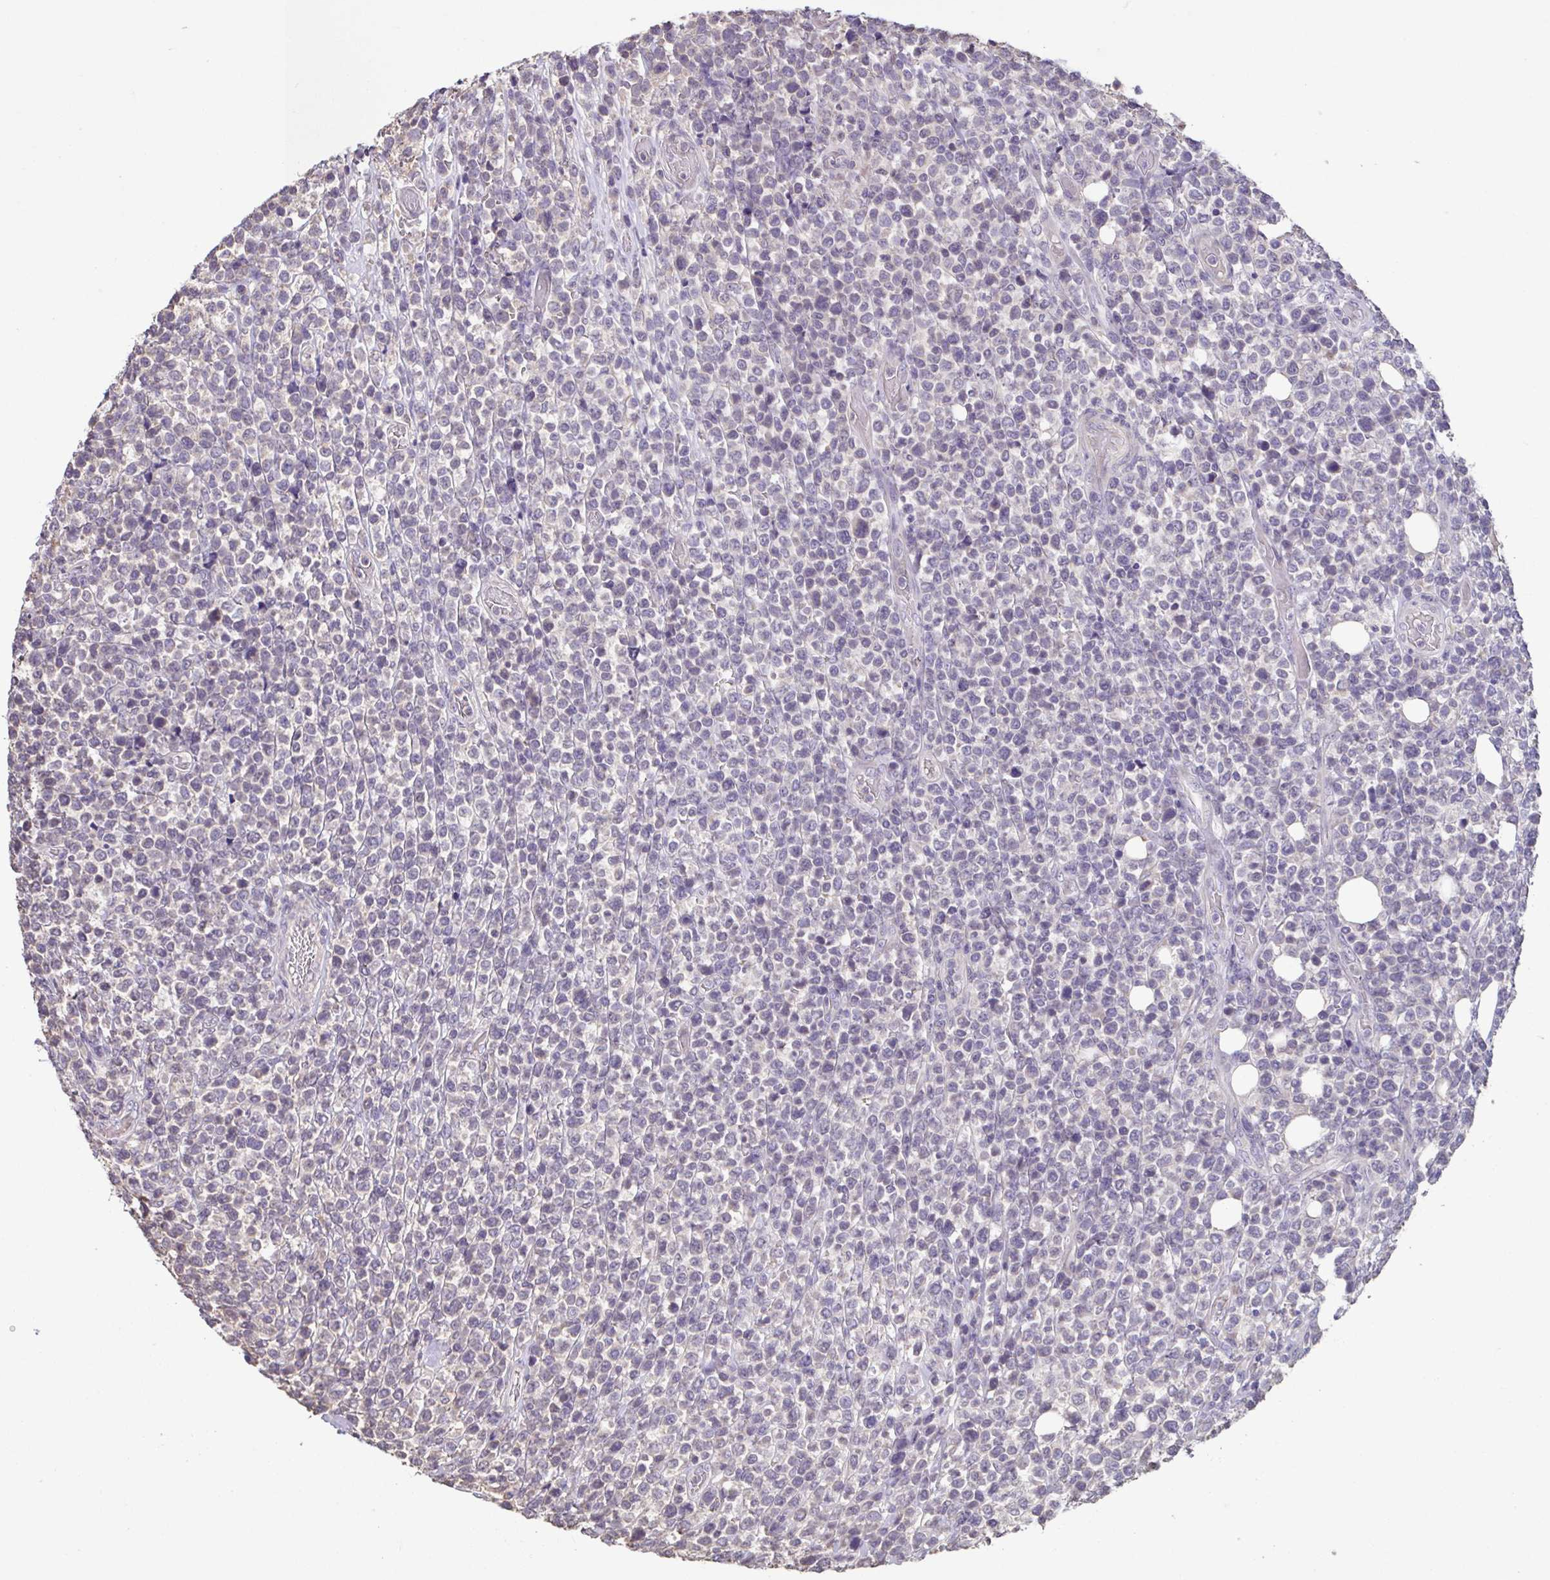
{"staining": {"intensity": "negative", "quantity": "none", "location": "none"}, "tissue": "lymphoma", "cell_type": "Tumor cells", "image_type": "cancer", "snomed": [{"axis": "morphology", "description": "Malignant lymphoma, non-Hodgkin's type, High grade"}, {"axis": "topography", "description": "Soft tissue"}], "caption": "Immunohistochemistry (IHC) histopathology image of neoplastic tissue: lymphoma stained with DAB demonstrates no significant protein expression in tumor cells. (Stains: DAB IHC with hematoxylin counter stain, Microscopy: brightfield microscopy at high magnification).", "gene": "ACTRT2", "patient": {"sex": "female", "age": 56}}